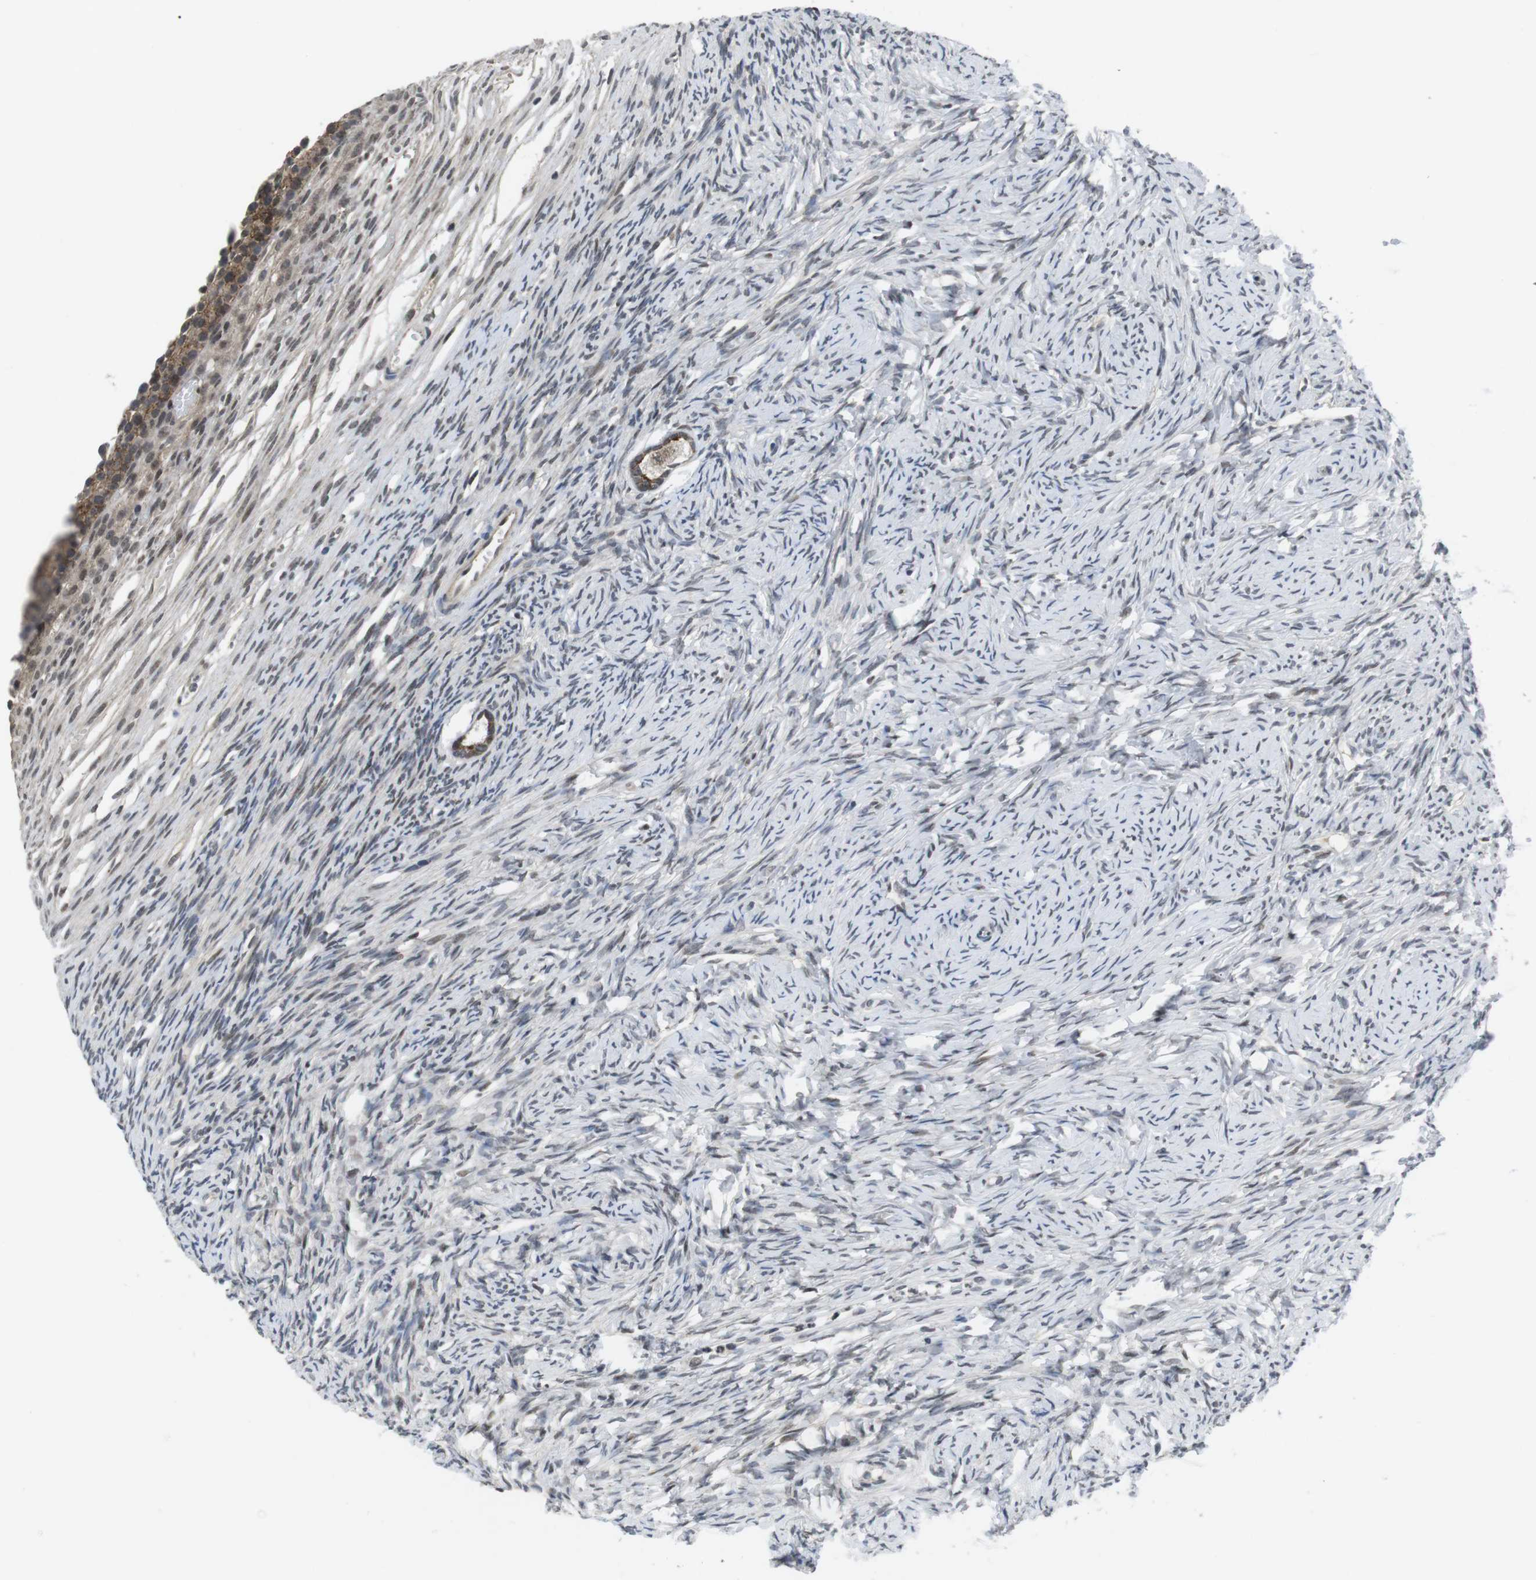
{"staining": {"intensity": "moderate", "quantity": ">75%", "location": "cytoplasmic/membranous"}, "tissue": "ovary", "cell_type": "Follicle cells", "image_type": "normal", "snomed": [{"axis": "morphology", "description": "Normal tissue, NOS"}, {"axis": "topography", "description": "Ovary"}], "caption": "The photomicrograph demonstrates staining of benign ovary, revealing moderate cytoplasmic/membranous protein expression (brown color) within follicle cells. Immunohistochemistry stains the protein in brown and the nuclei are stained blue.", "gene": "NECTIN1", "patient": {"sex": "female", "age": 33}}